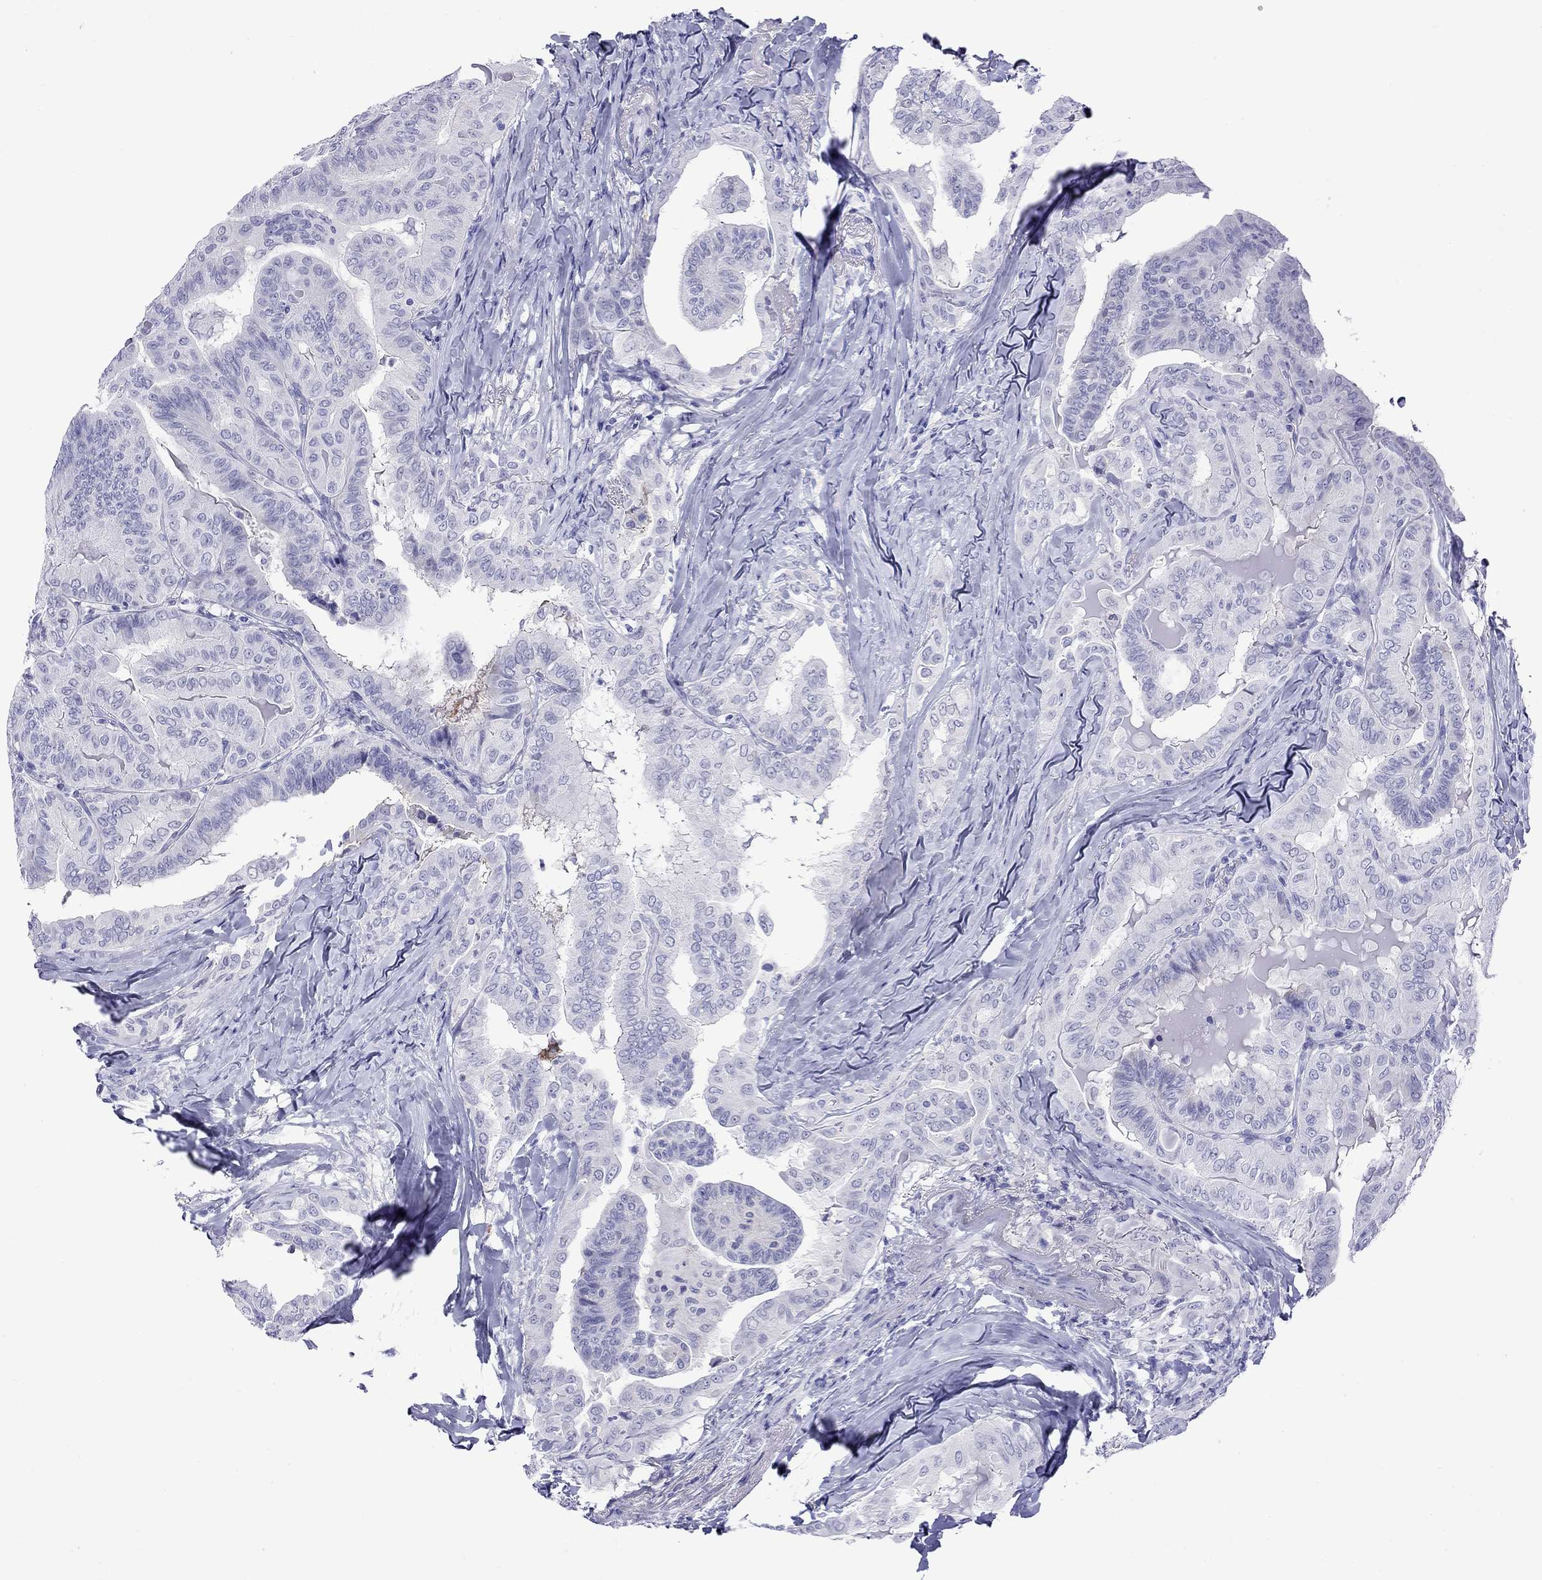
{"staining": {"intensity": "negative", "quantity": "none", "location": "none"}, "tissue": "thyroid cancer", "cell_type": "Tumor cells", "image_type": "cancer", "snomed": [{"axis": "morphology", "description": "Papillary adenocarcinoma, NOS"}, {"axis": "topography", "description": "Thyroid gland"}], "caption": "Immunohistochemistry (IHC) of human thyroid cancer (papillary adenocarcinoma) reveals no expression in tumor cells. (DAB (3,3'-diaminobenzidine) immunohistochemistry visualized using brightfield microscopy, high magnification).", "gene": "SLC30A8", "patient": {"sex": "female", "age": 68}}